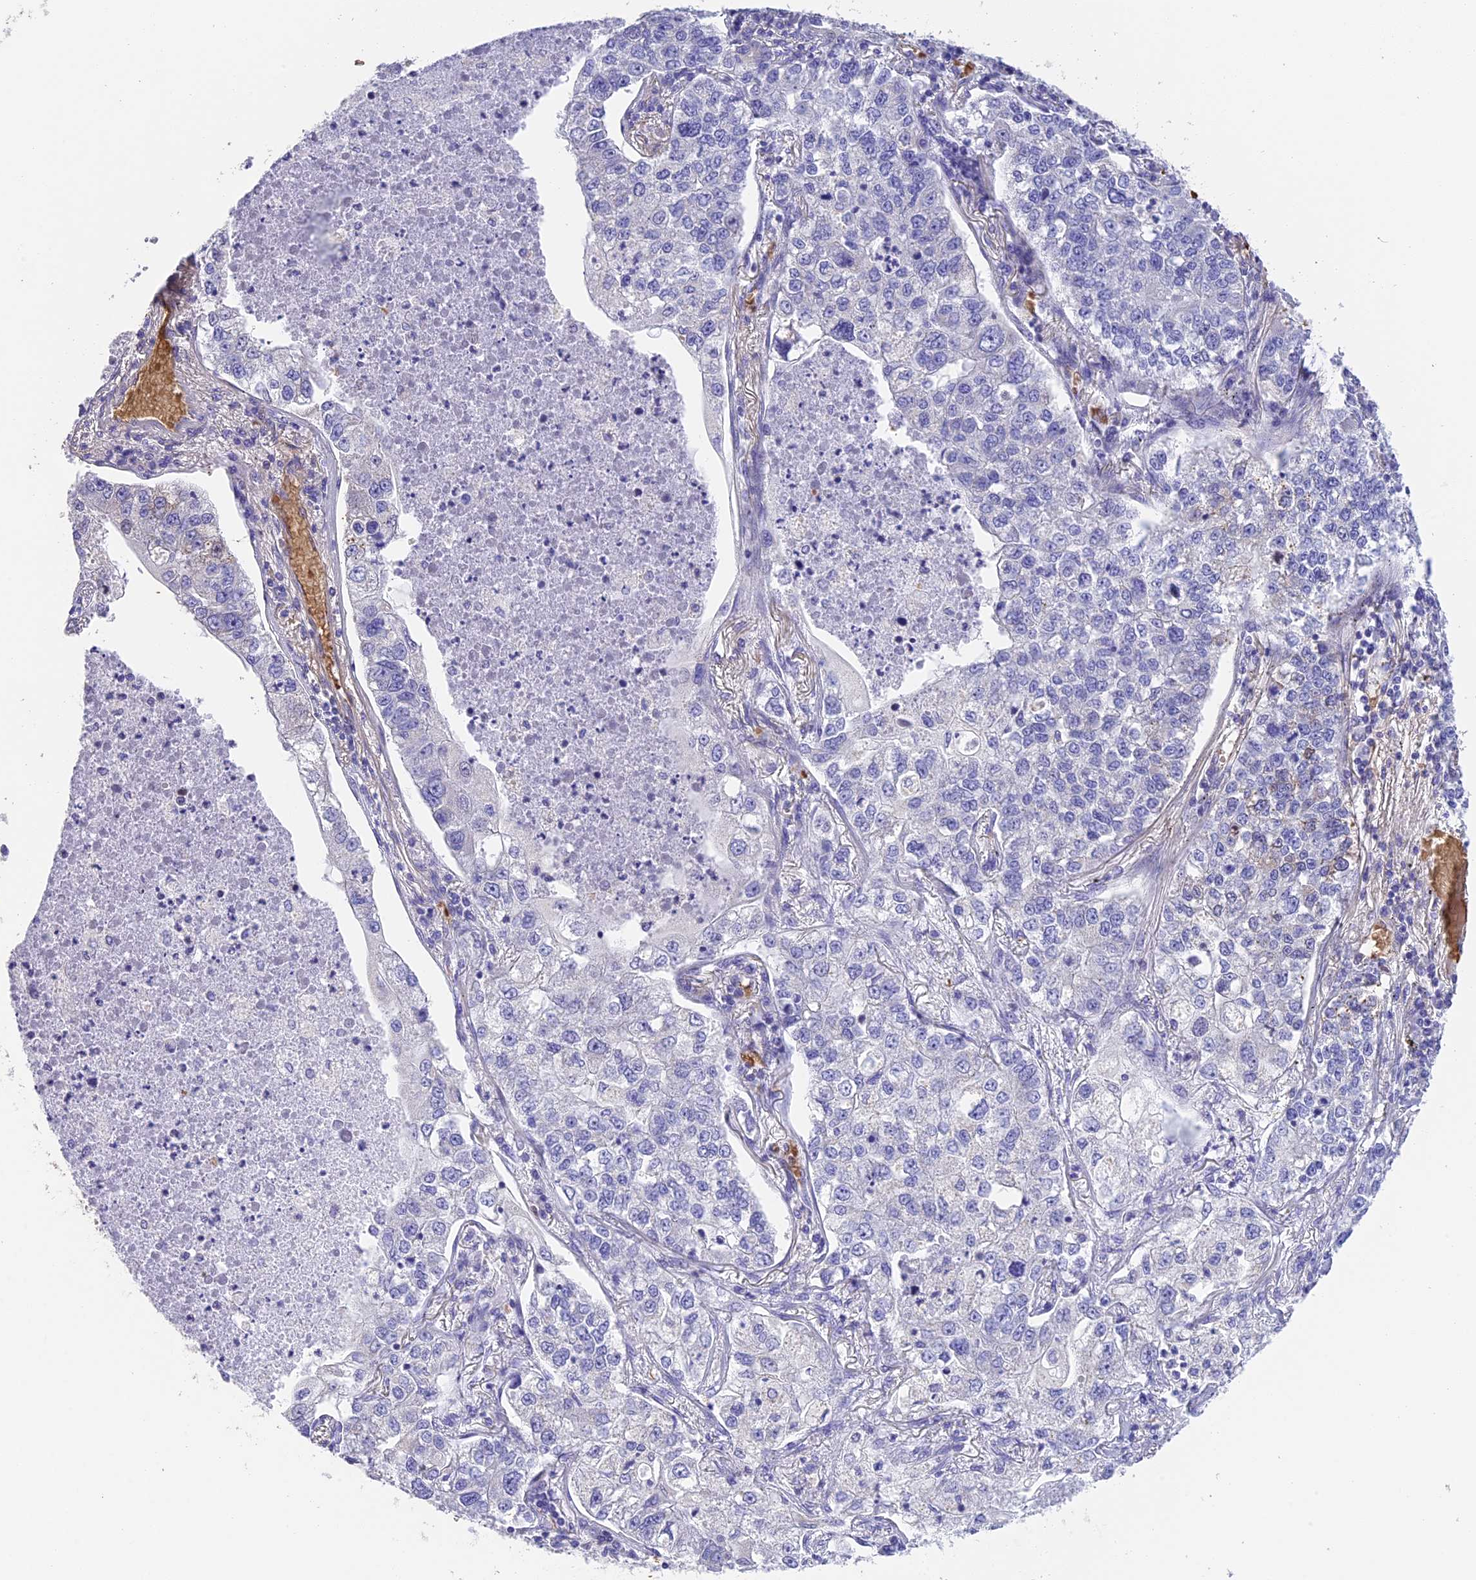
{"staining": {"intensity": "weak", "quantity": "<25%", "location": "nuclear"}, "tissue": "lung cancer", "cell_type": "Tumor cells", "image_type": "cancer", "snomed": [{"axis": "morphology", "description": "Adenocarcinoma, NOS"}, {"axis": "topography", "description": "Lung"}], "caption": "The photomicrograph exhibits no significant positivity in tumor cells of lung adenocarcinoma.", "gene": "TNNC2", "patient": {"sex": "male", "age": 49}}